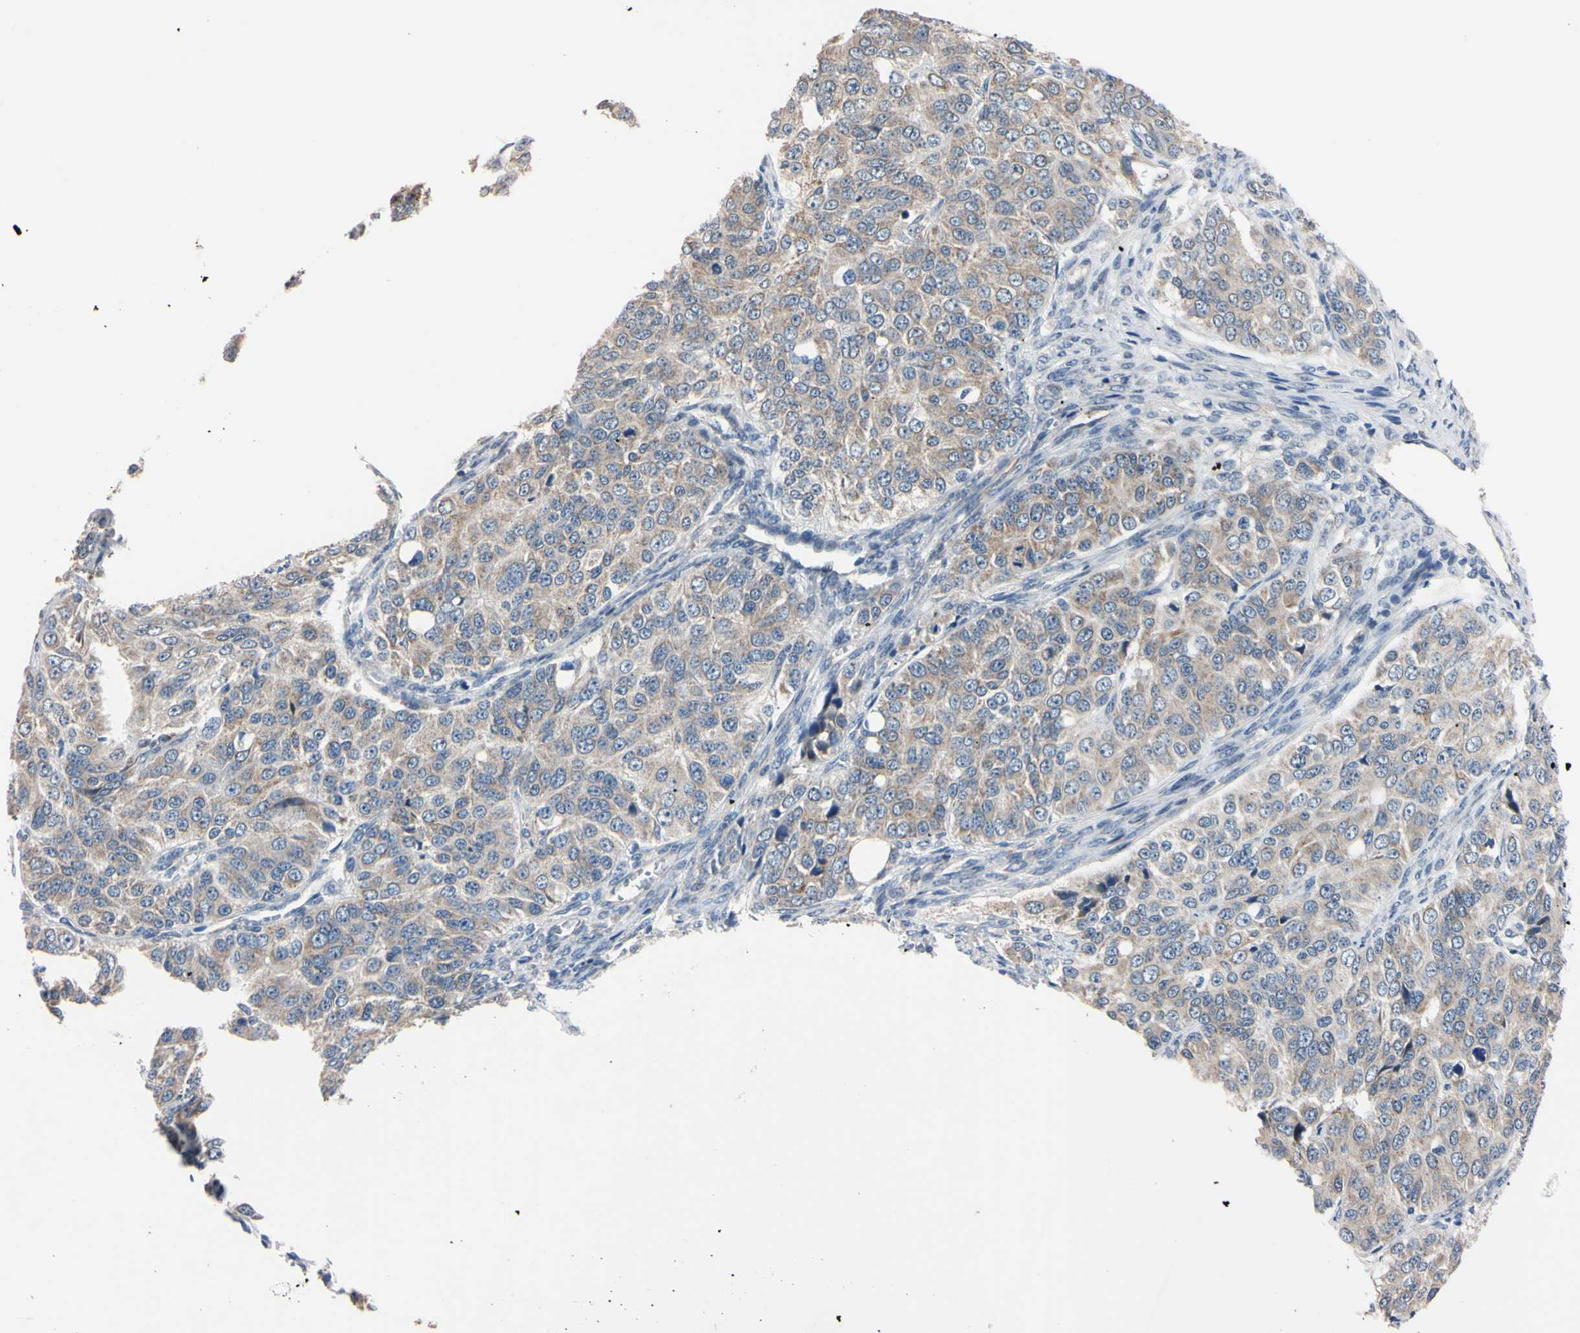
{"staining": {"intensity": "weak", "quantity": ">75%", "location": "cytoplasmic/membranous"}, "tissue": "ovarian cancer", "cell_type": "Tumor cells", "image_type": "cancer", "snomed": [{"axis": "morphology", "description": "Carcinoma, endometroid"}, {"axis": "topography", "description": "Ovary"}], "caption": "Ovarian endometroid carcinoma tissue reveals weak cytoplasmic/membranous staining in about >75% of tumor cells", "gene": "PNKD", "patient": {"sex": "female", "age": 51}}